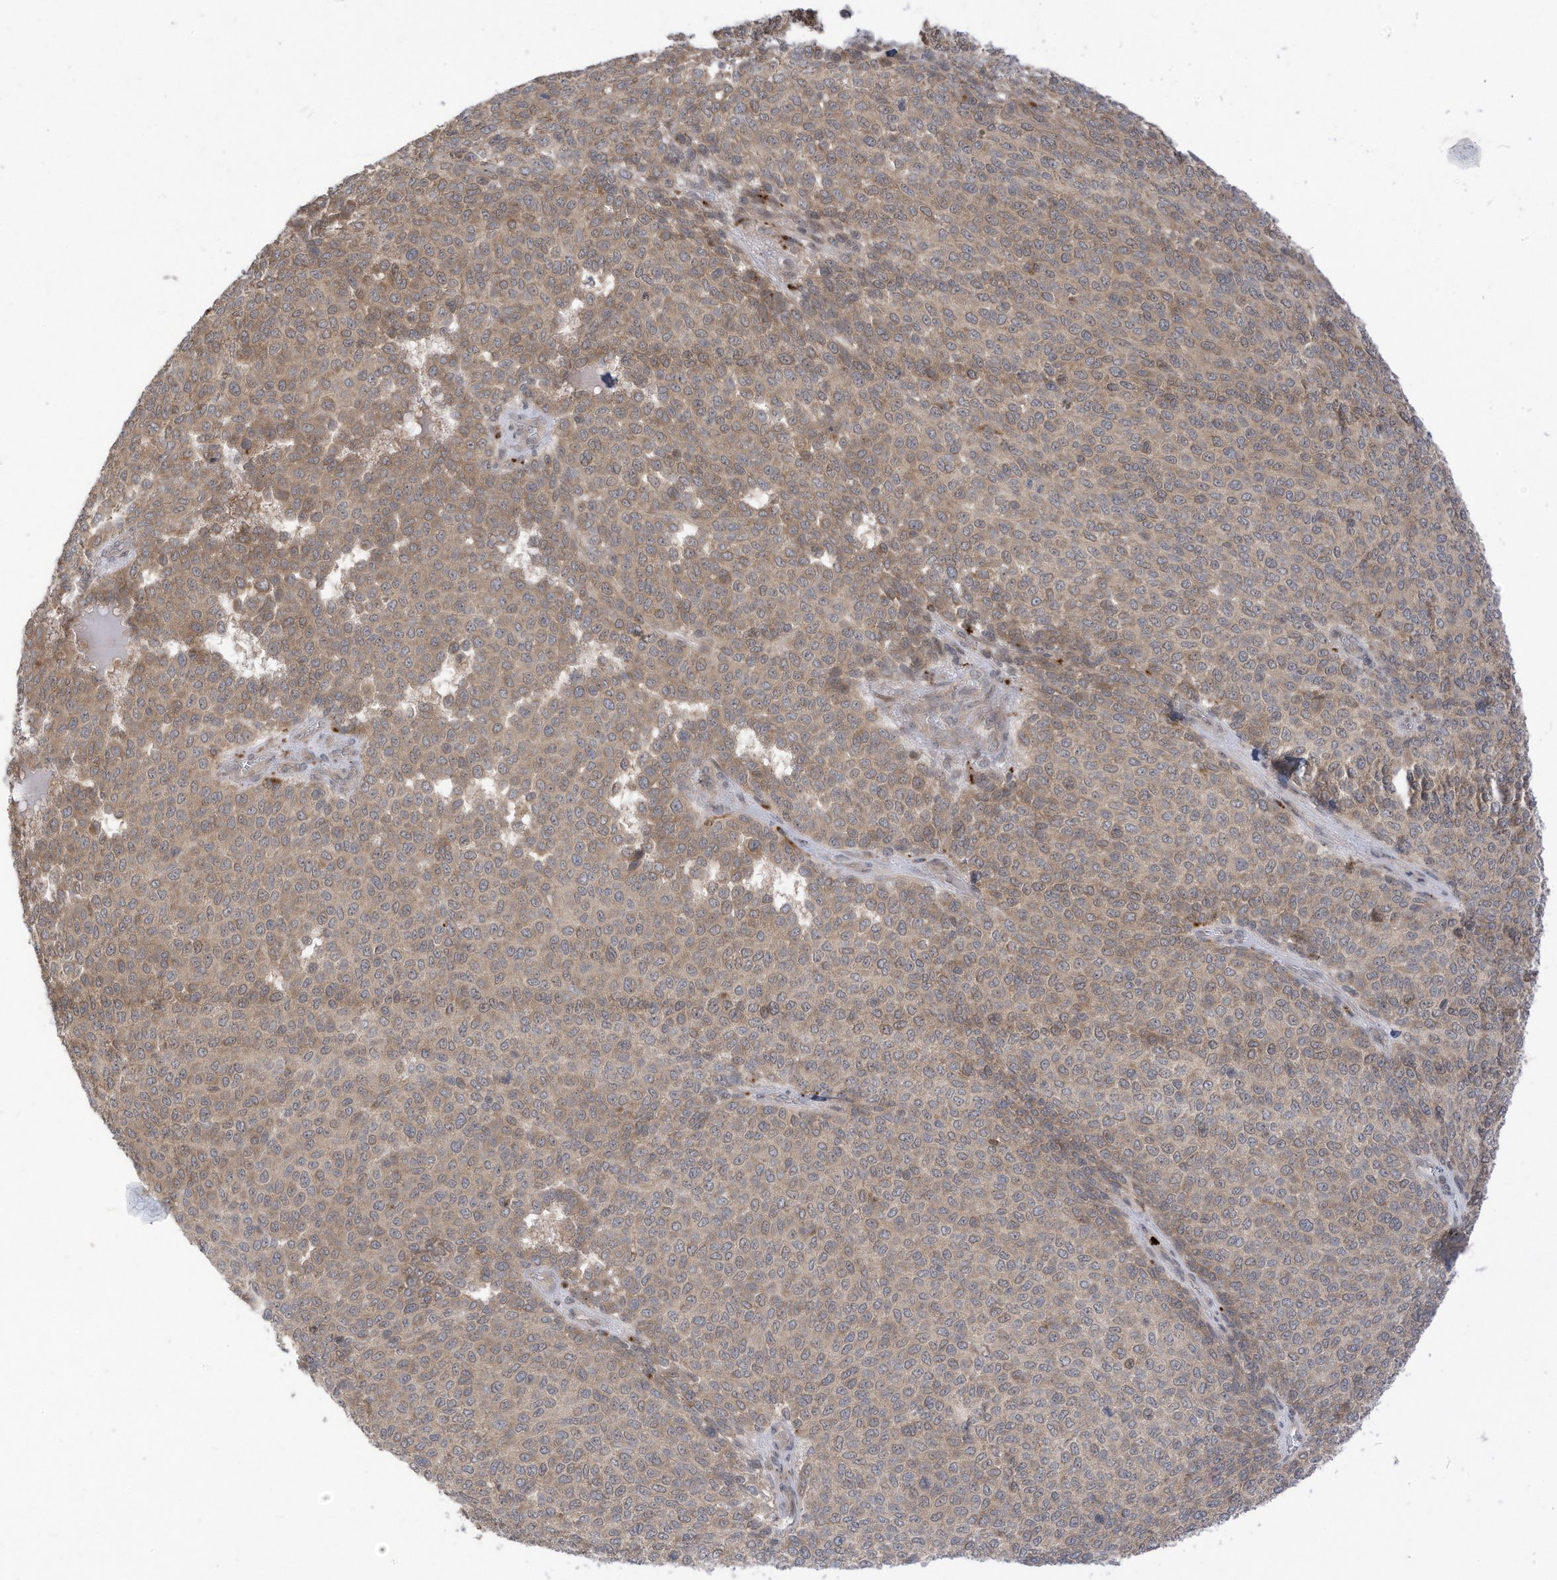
{"staining": {"intensity": "weak", "quantity": "25%-75%", "location": "cytoplasmic/membranous"}, "tissue": "melanoma", "cell_type": "Tumor cells", "image_type": "cancer", "snomed": [{"axis": "morphology", "description": "Malignant melanoma, NOS"}, {"axis": "topography", "description": "Skin"}], "caption": "Immunohistochemistry staining of malignant melanoma, which exhibits low levels of weak cytoplasmic/membranous staining in about 25%-75% of tumor cells indicating weak cytoplasmic/membranous protein positivity. The staining was performed using DAB (brown) for protein detection and nuclei were counterstained in hematoxylin (blue).", "gene": "CNKSR1", "patient": {"sex": "male", "age": 49}}